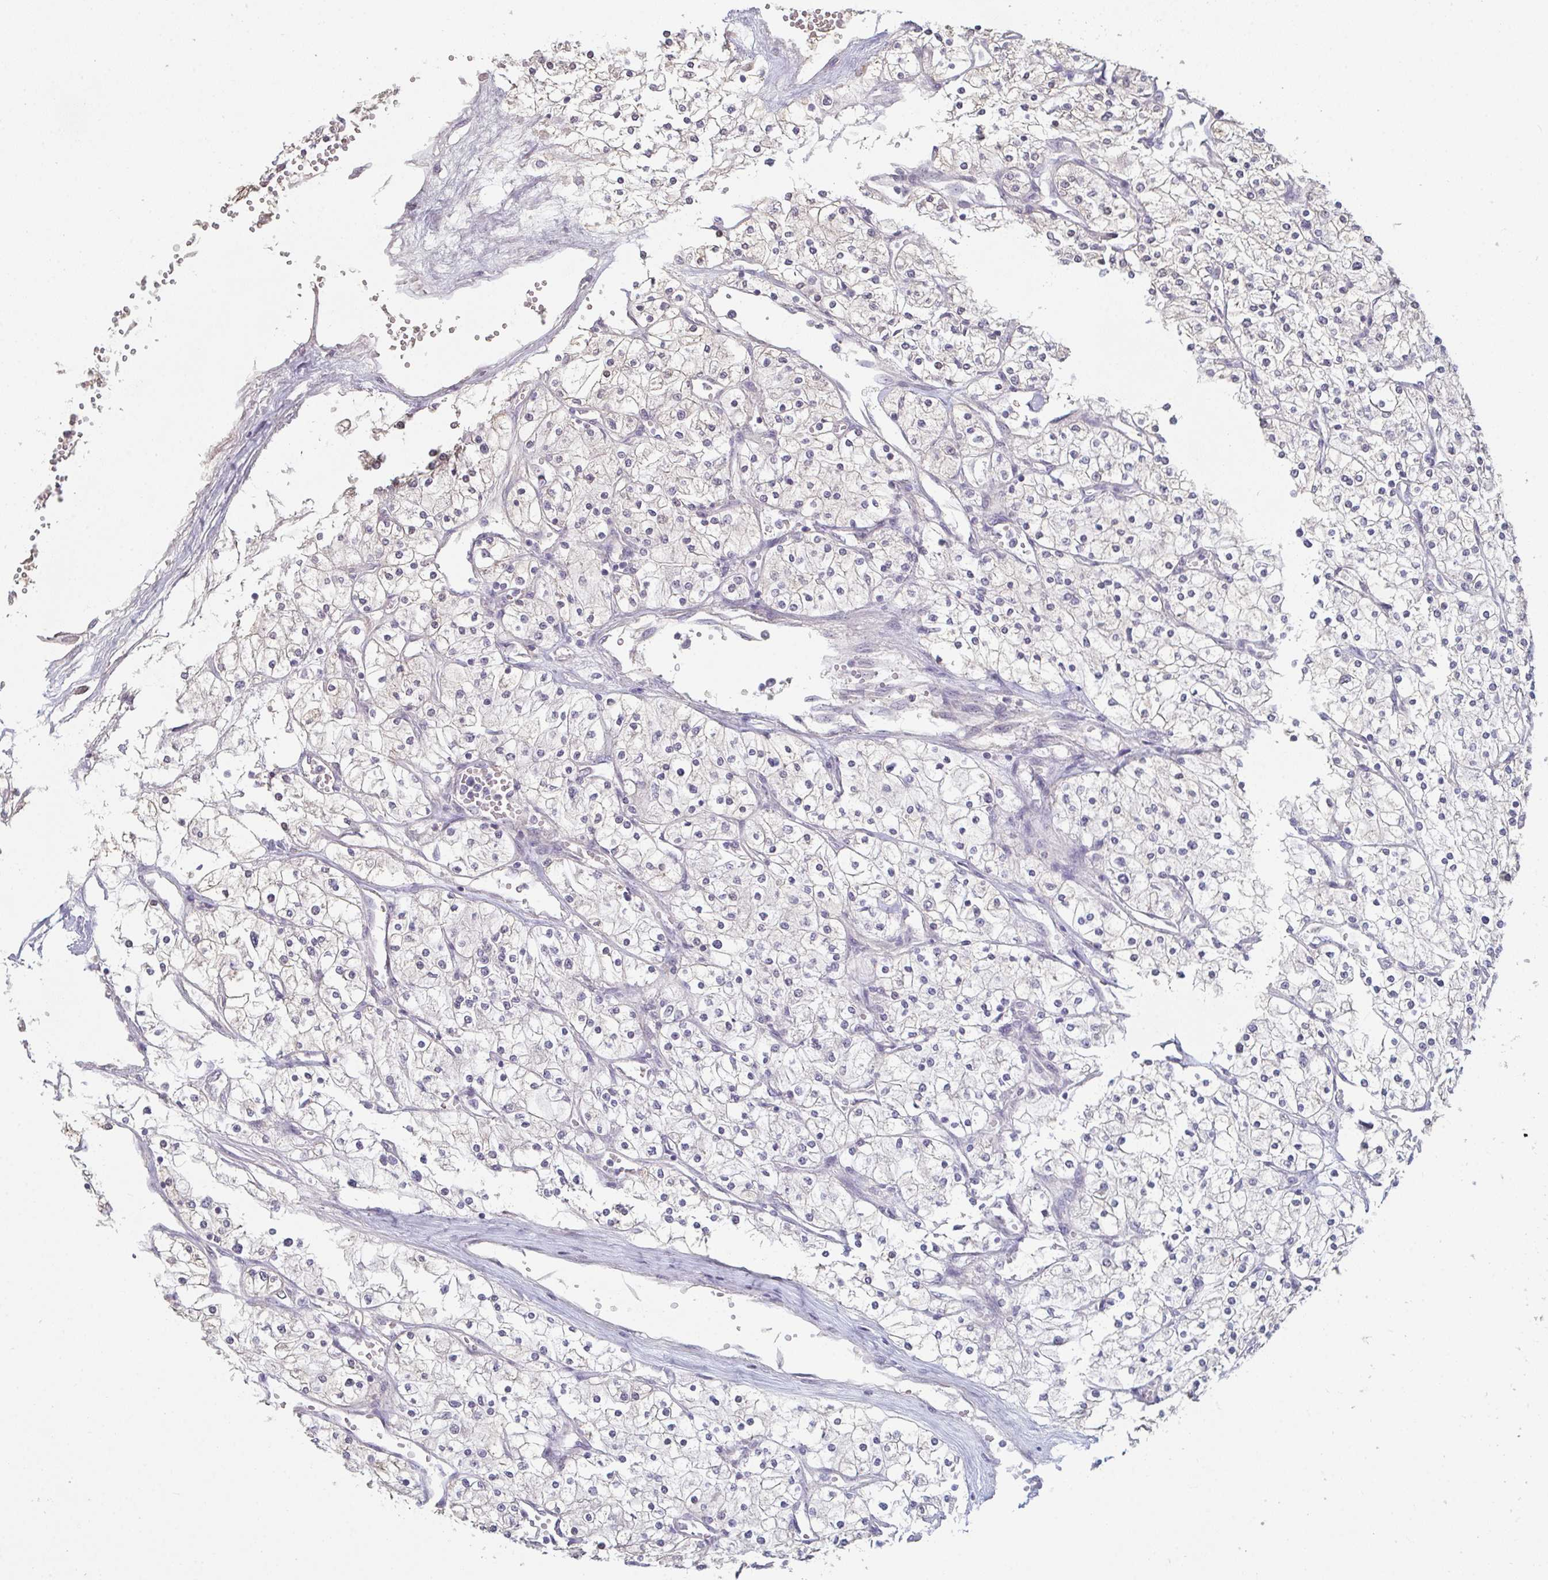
{"staining": {"intensity": "negative", "quantity": "none", "location": "none"}, "tissue": "renal cancer", "cell_type": "Tumor cells", "image_type": "cancer", "snomed": [{"axis": "morphology", "description": "Adenocarcinoma, NOS"}, {"axis": "topography", "description": "Kidney"}], "caption": "Tumor cells are negative for brown protein staining in adenocarcinoma (renal). (IHC, brightfield microscopy, high magnification).", "gene": "ZNF214", "patient": {"sex": "male", "age": 80}}